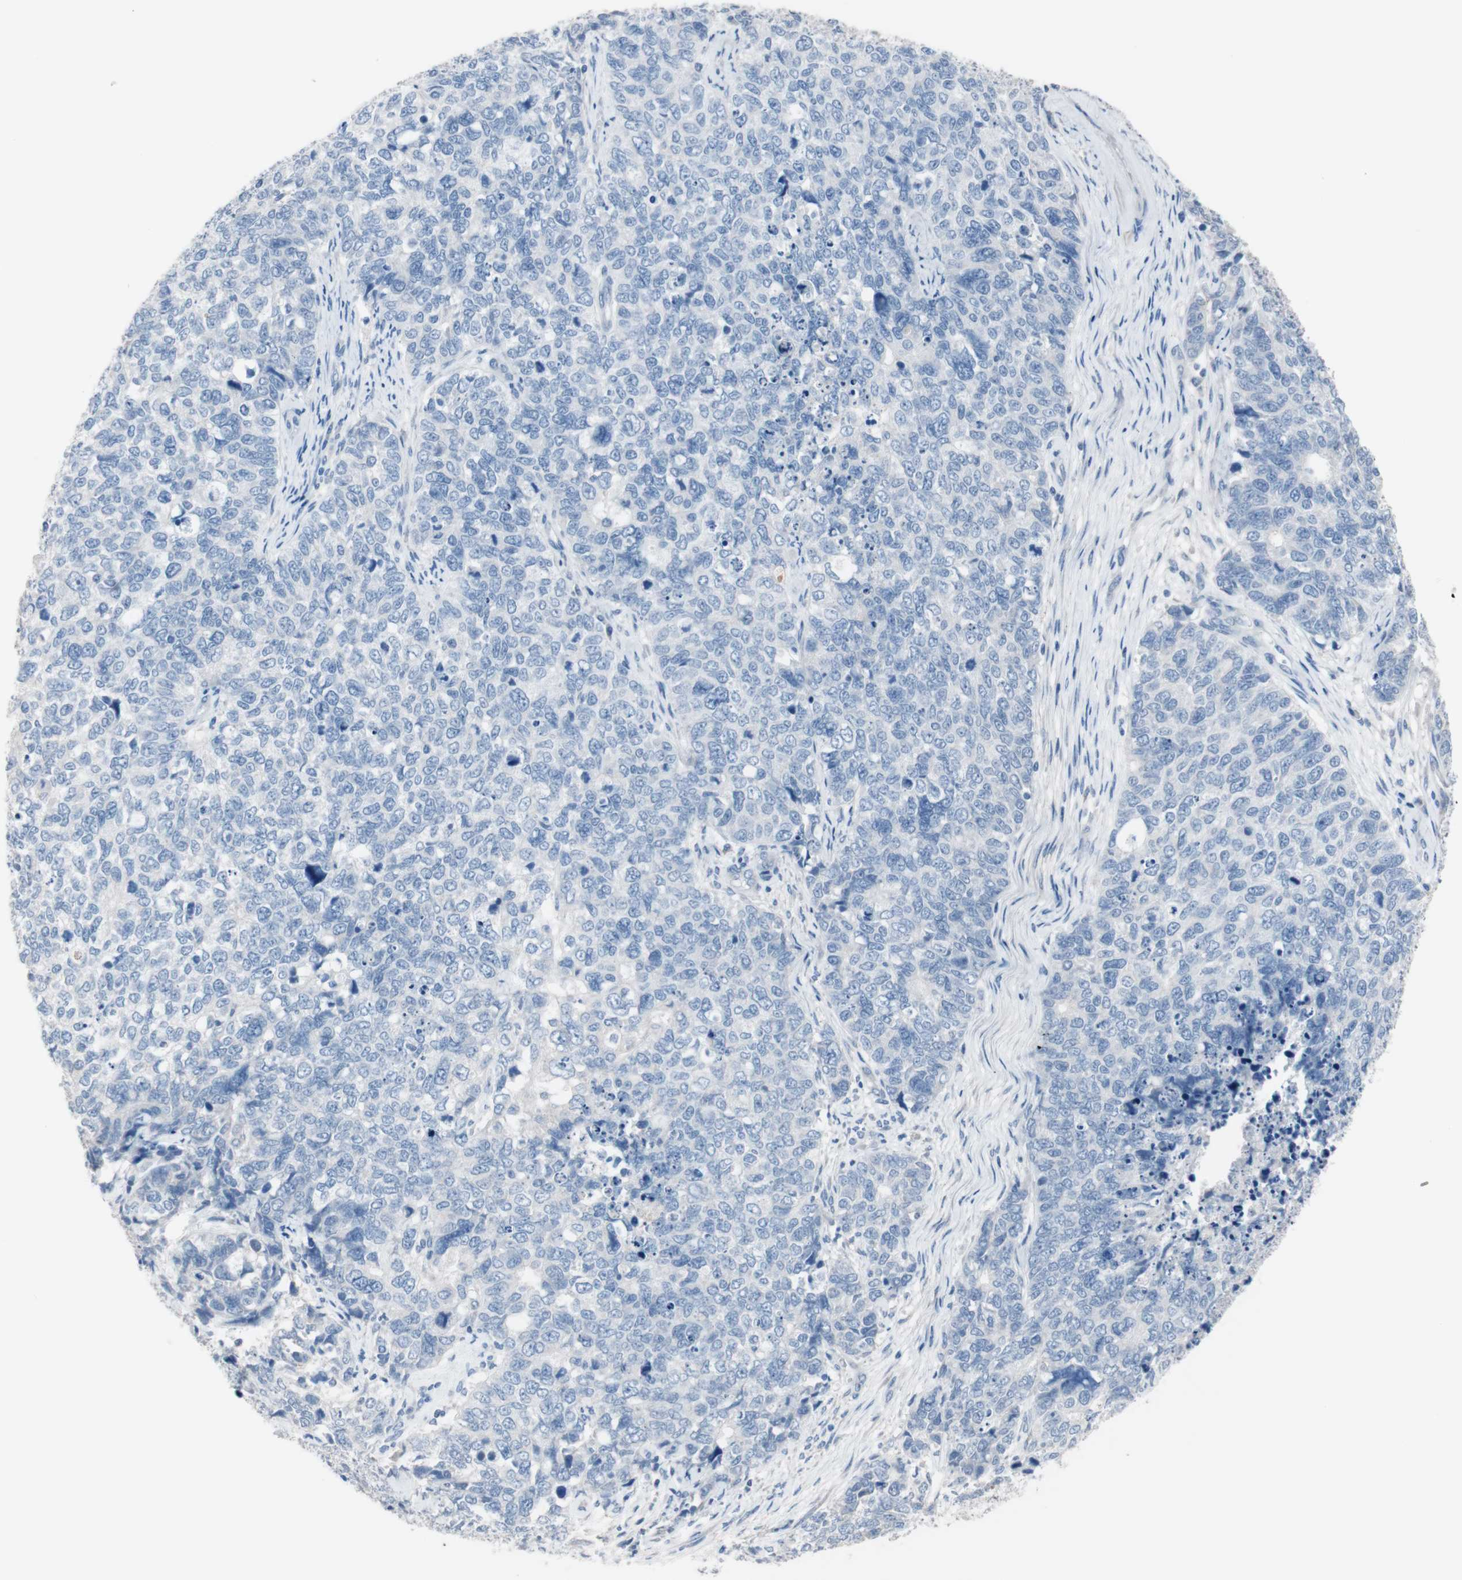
{"staining": {"intensity": "negative", "quantity": "none", "location": "none"}, "tissue": "cervical cancer", "cell_type": "Tumor cells", "image_type": "cancer", "snomed": [{"axis": "morphology", "description": "Squamous cell carcinoma, NOS"}, {"axis": "topography", "description": "Cervix"}], "caption": "Protein analysis of cervical cancer reveals no significant expression in tumor cells.", "gene": "ULBP1", "patient": {"sex": "female", "age": 63}}